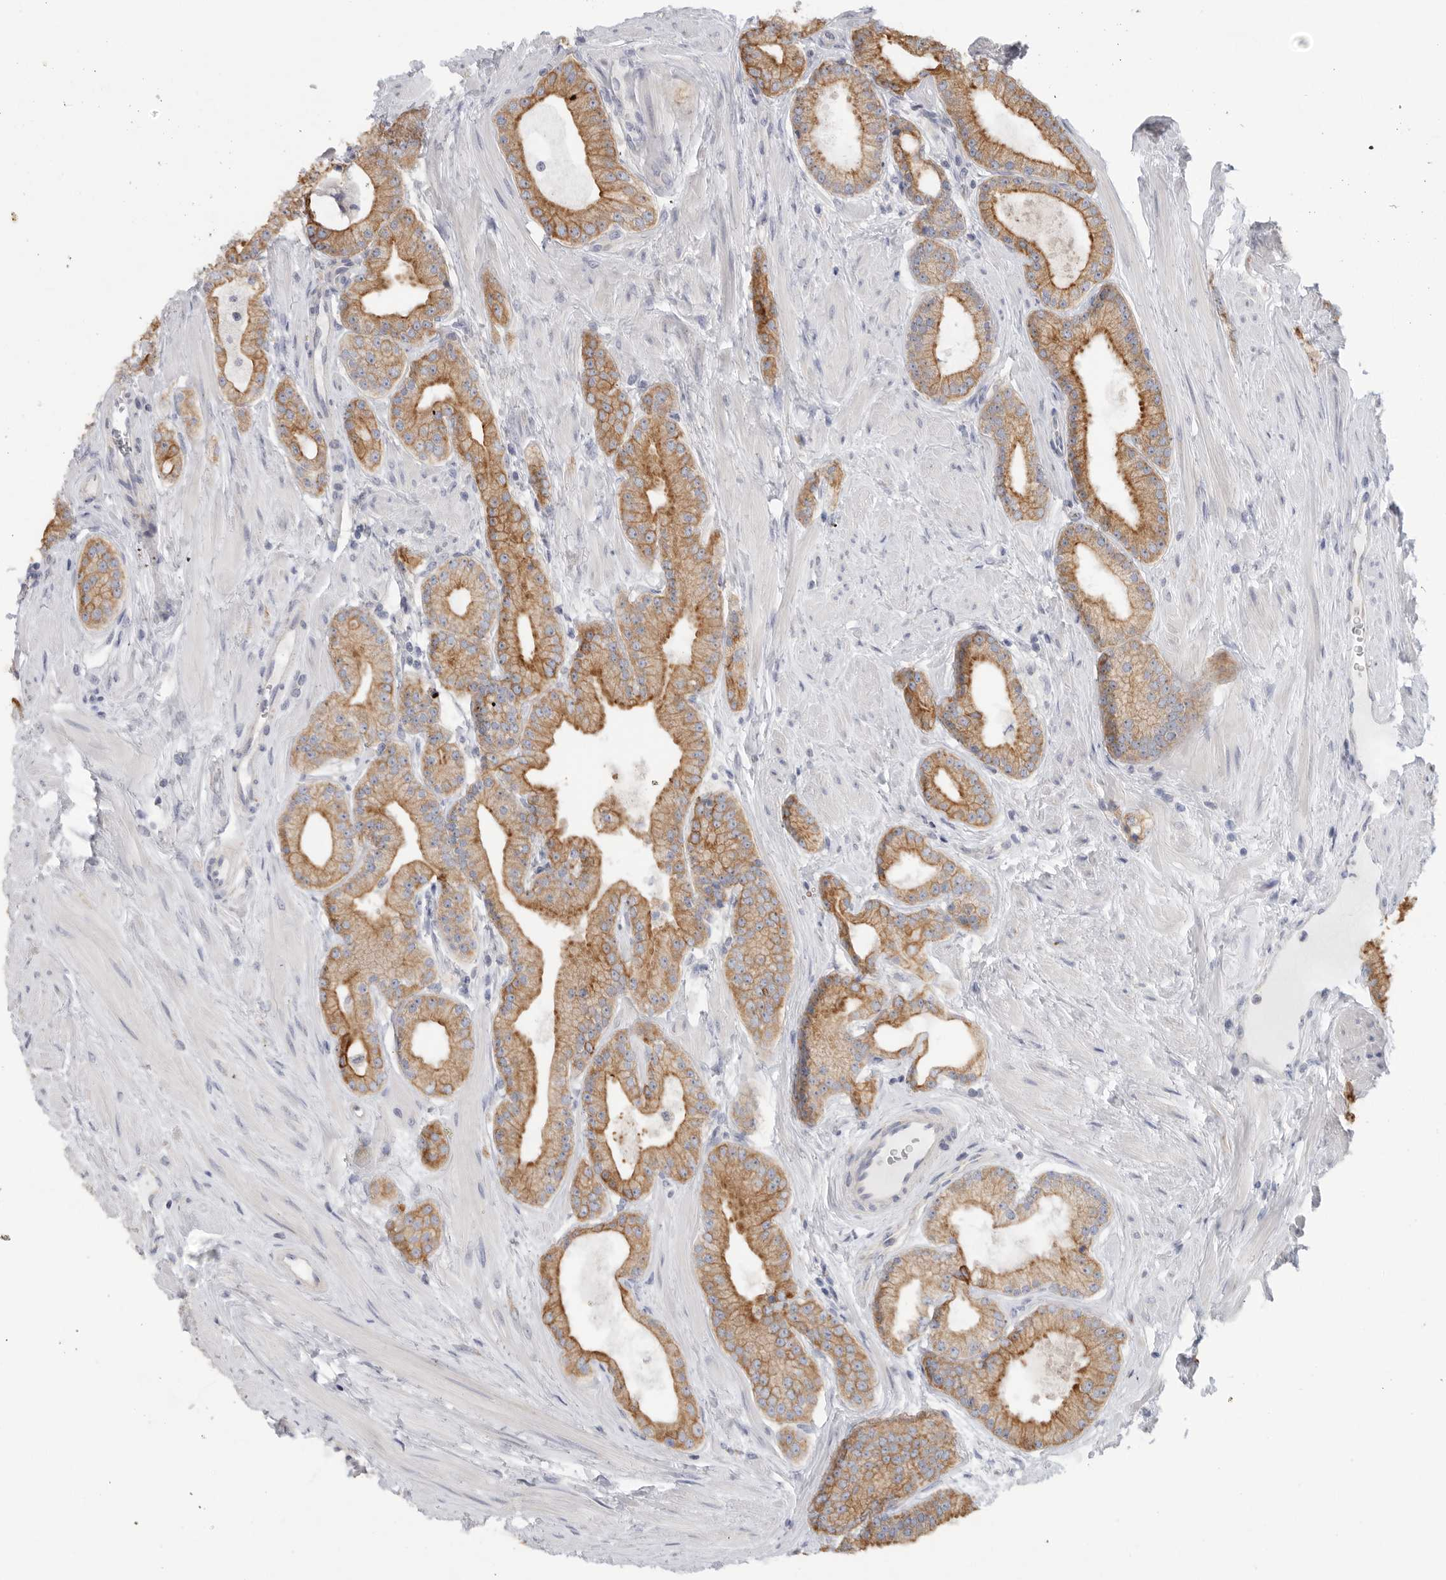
{"staining": {"intensity": "moderate", "quantity": ">75%", "location": "cytoplasmic/membranous"}, "tissue": "prostate cancer", "cell_type": "Tumor cells", "image_type": "cancer", "snomed": [{"axis": "morphology", "description": "Adenocarcinoma, Low grade"}, {"axis": "topography", "description": "Prostate"}], "caption": "Tumor cells reveal moderate cytoplasmic/membranous staining in about >75% of cells in adenocarcinoma (low-grade) (prostate). Nuclei are stained in blue.", "gene": "MTFR1L", "patient": {"sex": "male", "age": 62}}